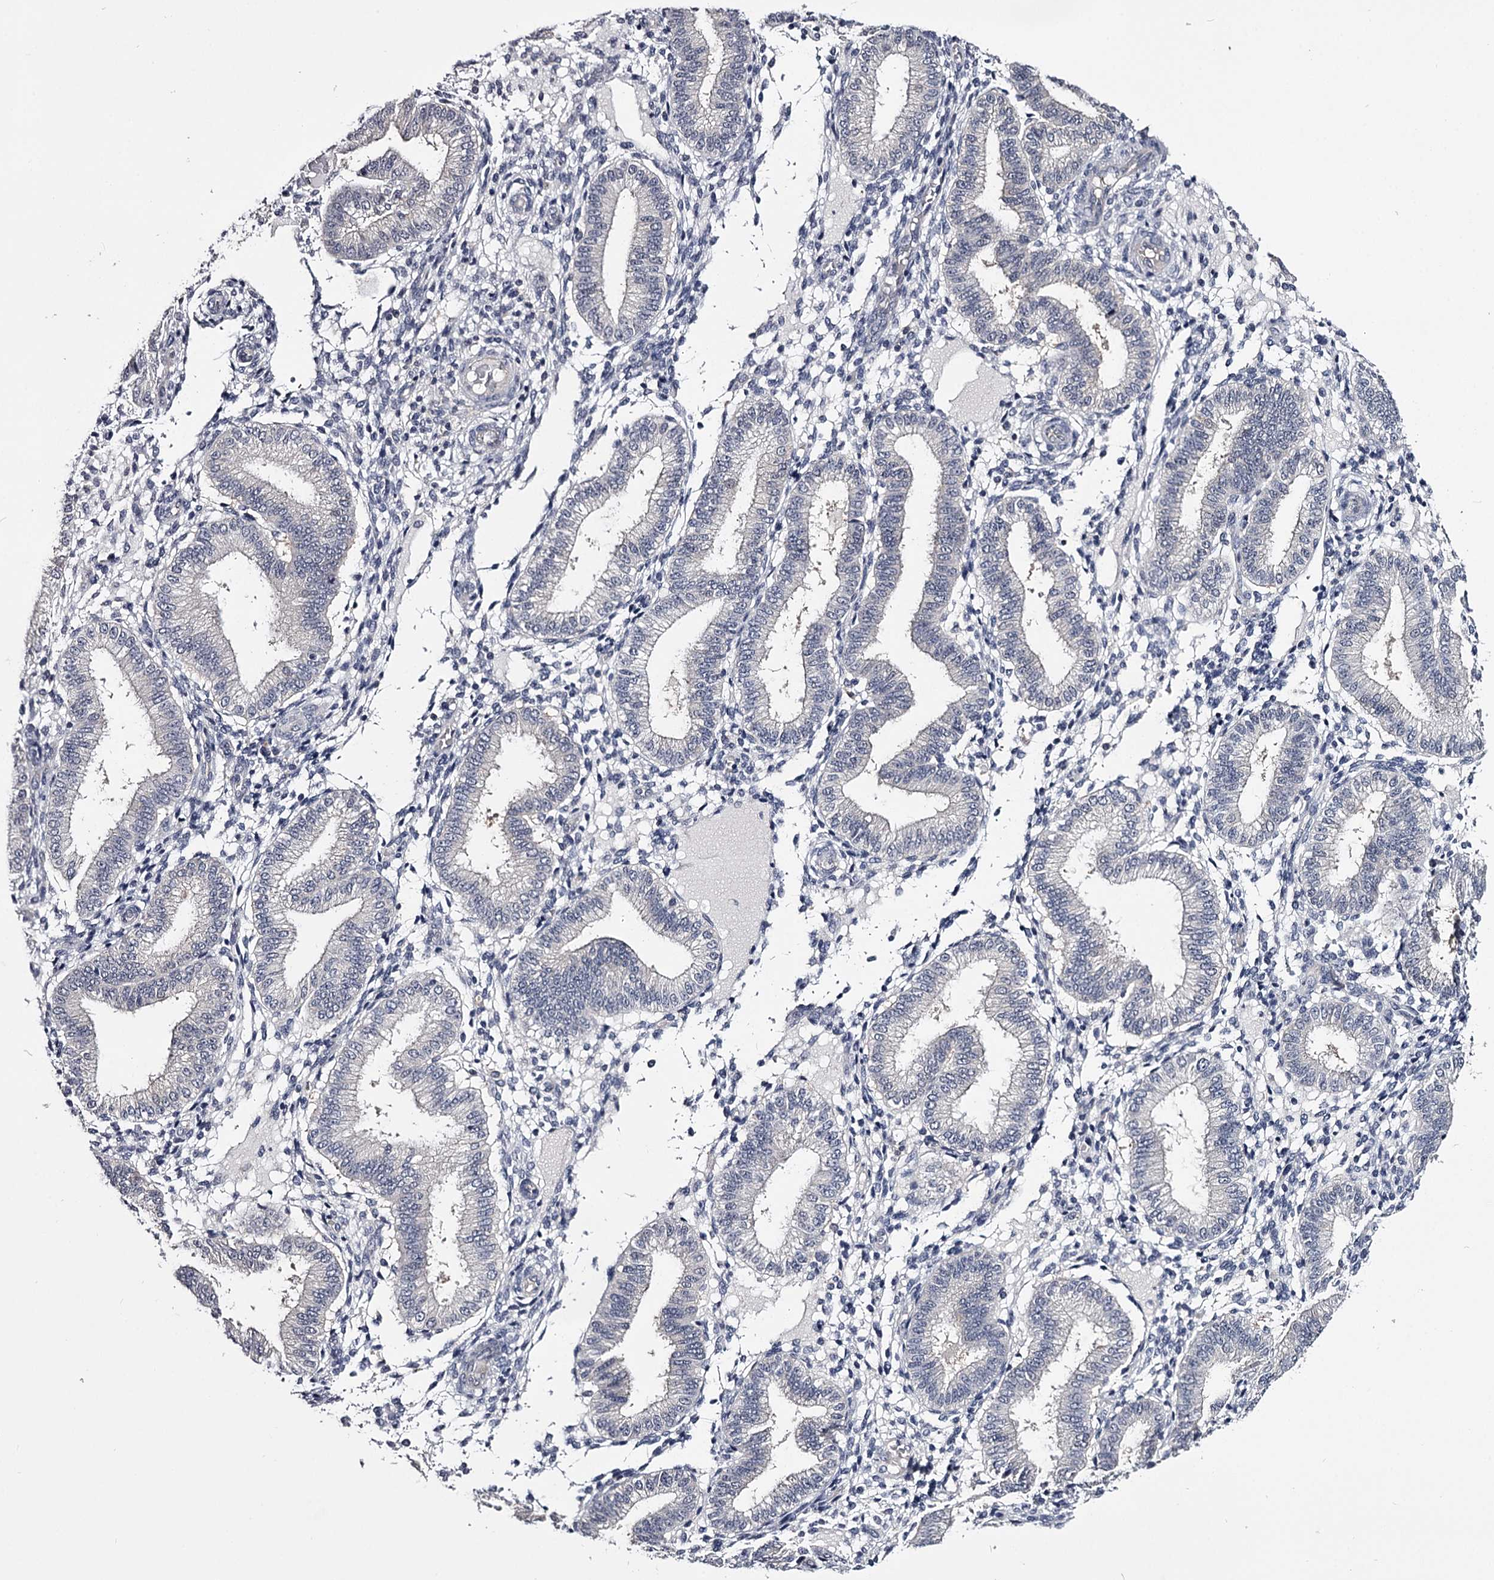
{"staining": {"intensity": "negative", "quantity": "none", "location": "none"}, "tissue": "endometrium", "cell_type": "Cells in endometrial stroma", "image_type": "normal", "snomed": [{"axis": "morphology", "description": "Normal tissue, NOS"}, {"axis": "topography", "description": "Endometrium"}], "caption": "Cells in endometrial stroma show no significant protein positivity in benign endometrium.", "gene": "GSTO1", "patient": {"sex": "female", "age": 39}}